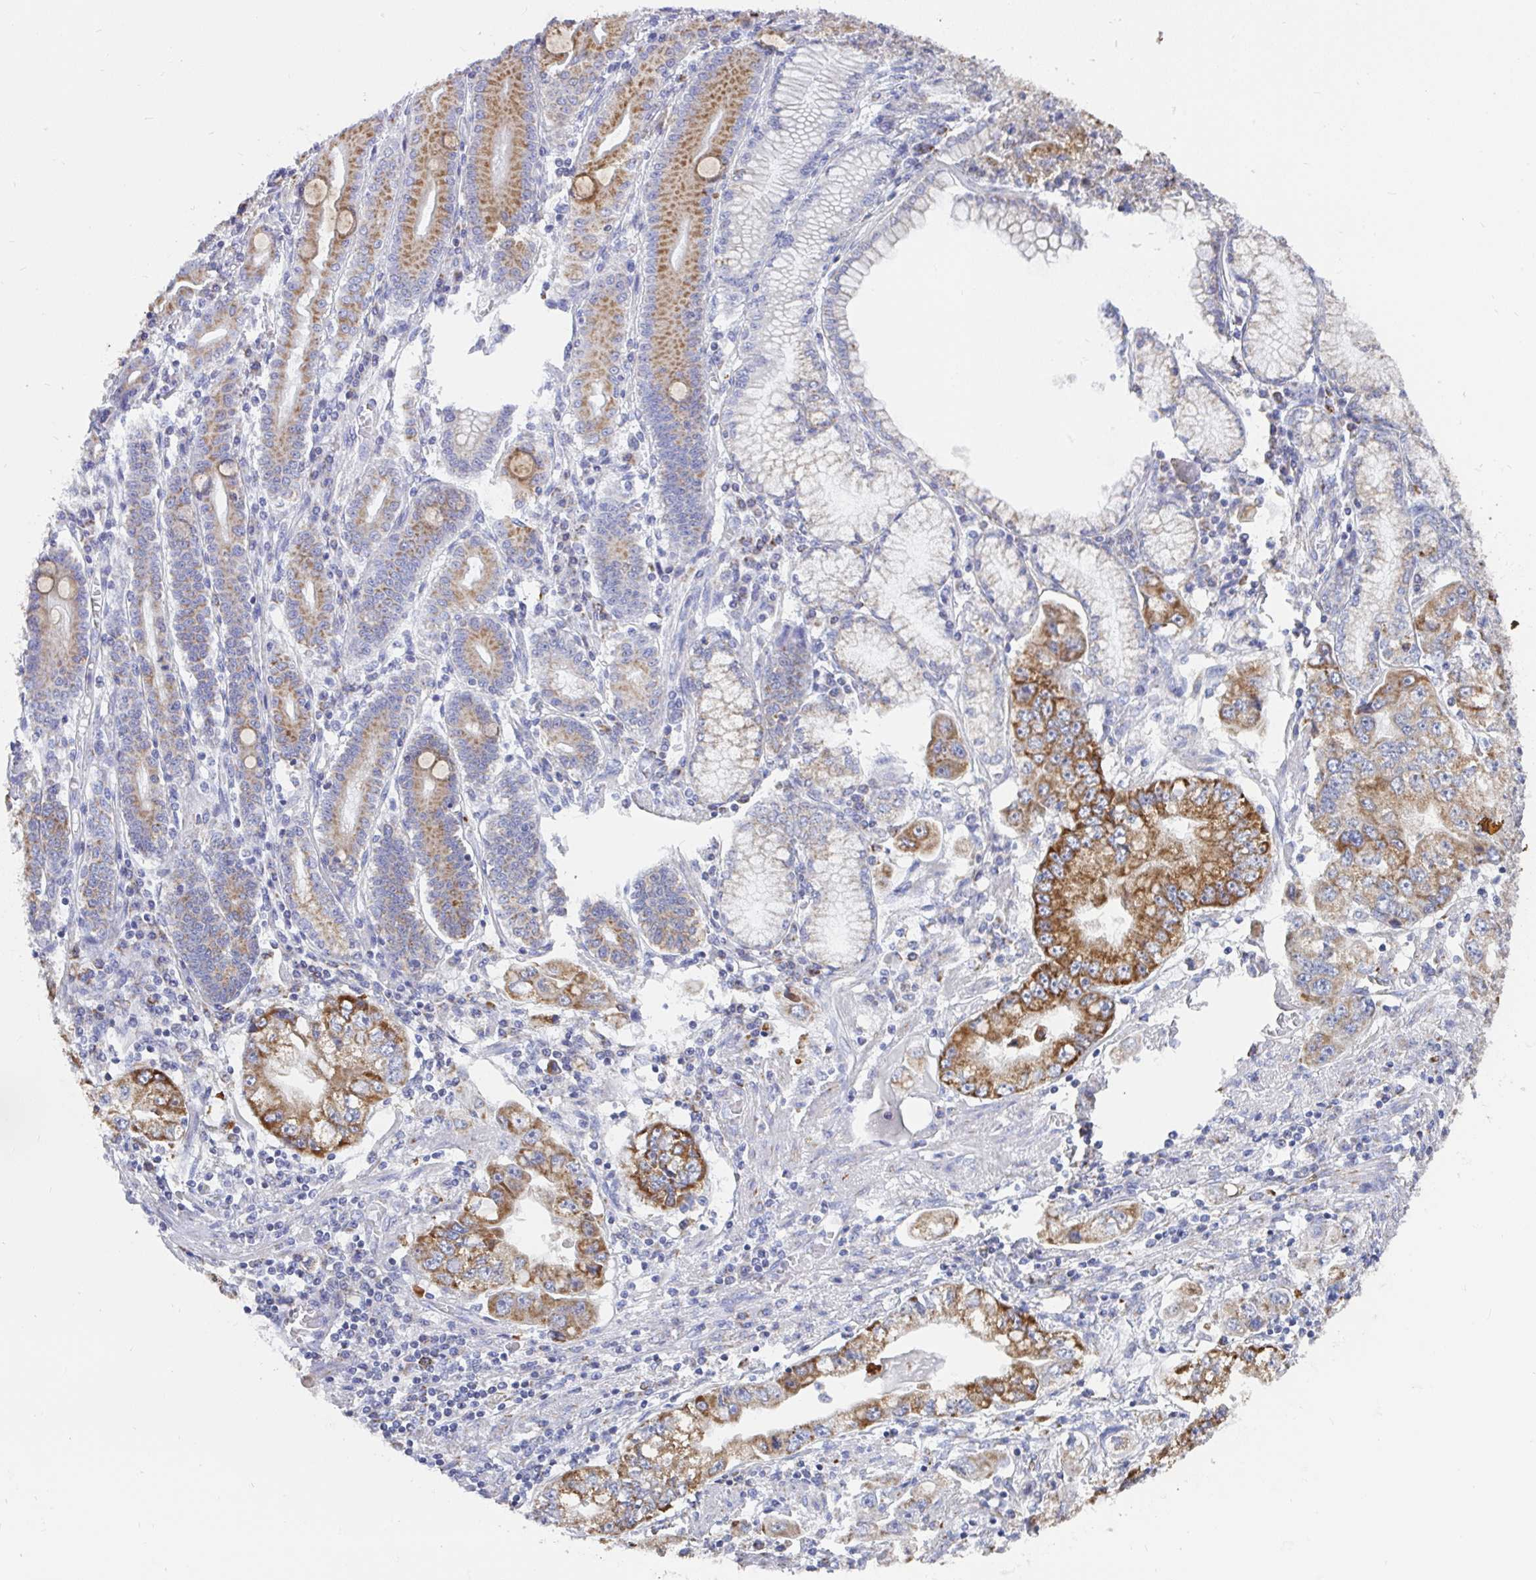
{"staining": {"intensity": "moderate", "quantity": ">75%", "location": "cytoplasmic/membranous"}, "tissue": "stomach cancer", "cell_type": "Tumor cells", "image_type": "cancer", "snomed": [{"axis": "morphology", "description": "Adenocarcinoma, NOS"}, {"axis": "topography", "description": "Stomach, lower"}], "caption": "Stomach cancer stained for a protein reveals moderate cytoplasmic/membranous positivity in tumor cells.", "gene": "AIFM1", "patient": {"sex": "female", "age": 93}}